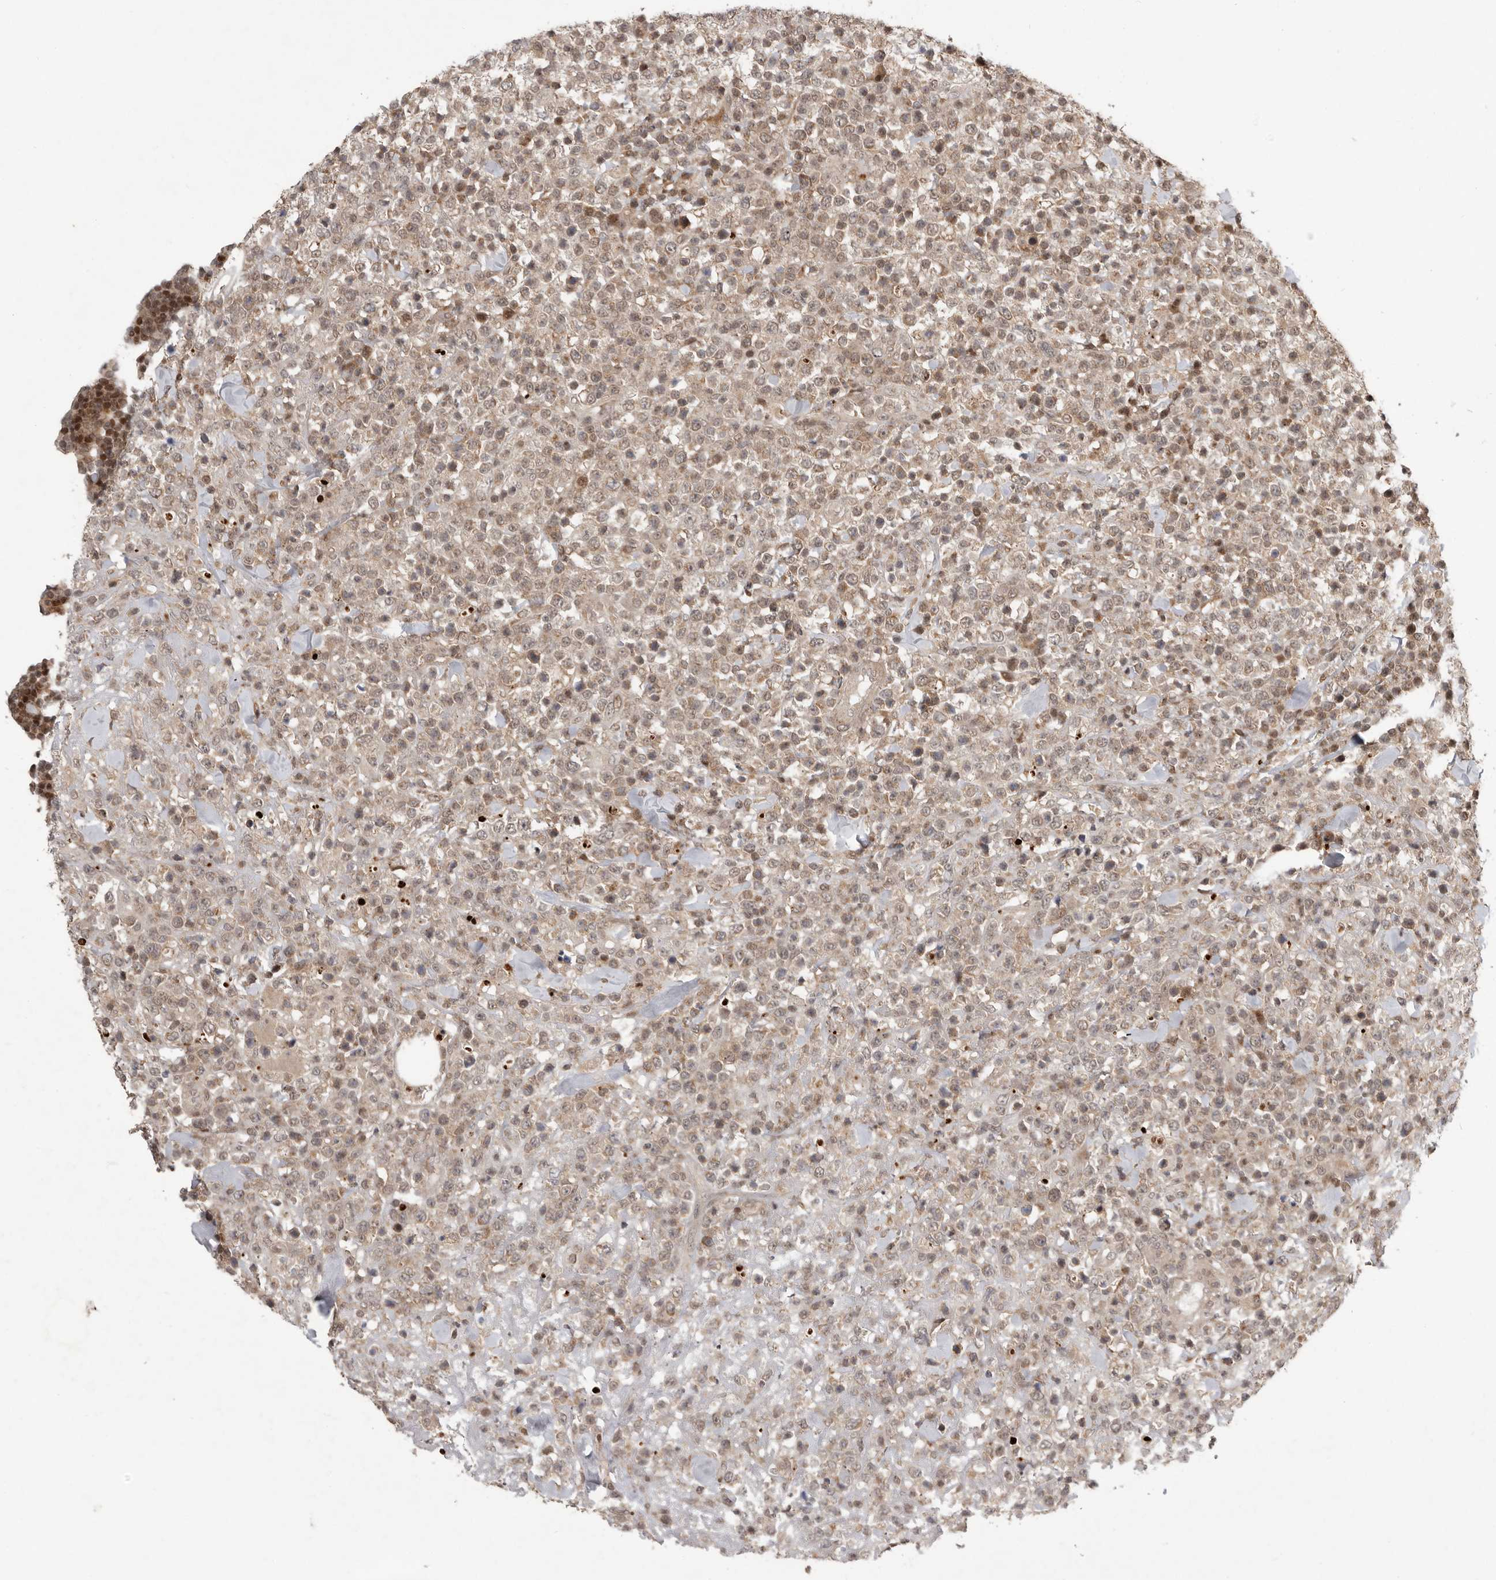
{"staining": {"intensity": "weak", "quantity": ">75%", "location": "cytoplasmic/membranous,nuclear"}, "tissue": "lymphoma", "cell_type": "Tumor cells", "image_type": "cancer", "snomed": [{"axis": "morphology", "description": "Malignant lymphoma, non-Hodgkin's type, High grade"}, {"axis": "topography", "description": "Colon"}], "caption": "Immunohistochemistry photomicrograph of human lymphoma stained for a protein (brown), which reveals low levels of weak cytoplasmic/membranous and nuclear expression in approximately >75% of tumor cells.", "gene": "RABIF", "patient": {"sex": "female", "age": 53}}